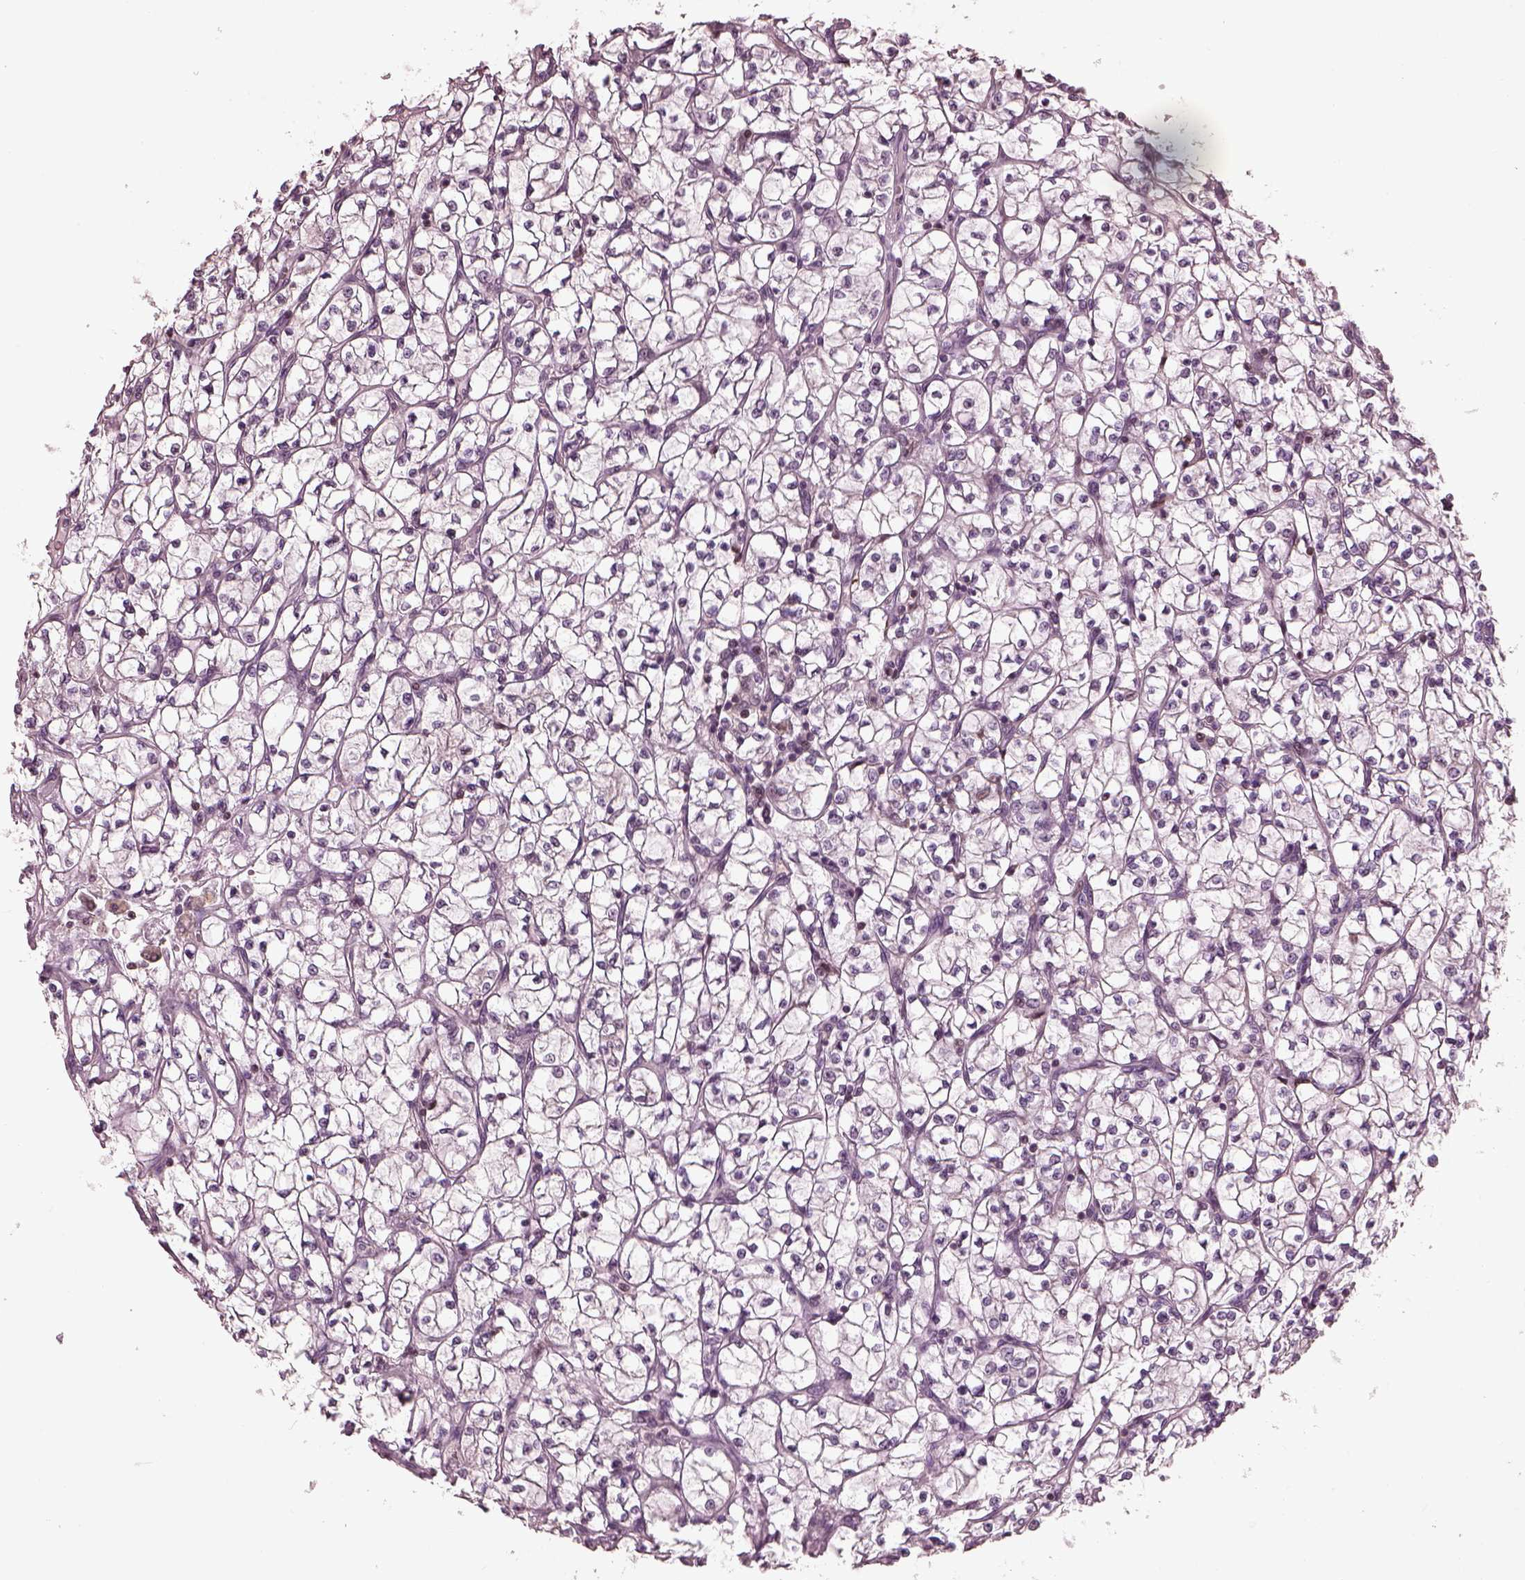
{"staining": {"intensity": "negative", "quantity": "none", "location": "none"}, "tissue": "renal cancer", "cell_type": "Tumor cells", "image_type": "cancer", "snomed": [{"axis": "morphology", "description": "Adenocarcinoma, NOS"}, {"axis": "topography", "description": "Kidney"}], "caption": "This is a image of immunohistochemistry (IHC) staining of adenocarcinoma (renal), which shows no expression in tumor cells.", "gene": "BFSP1", "patient": {"sex": "female", "age": 64}}